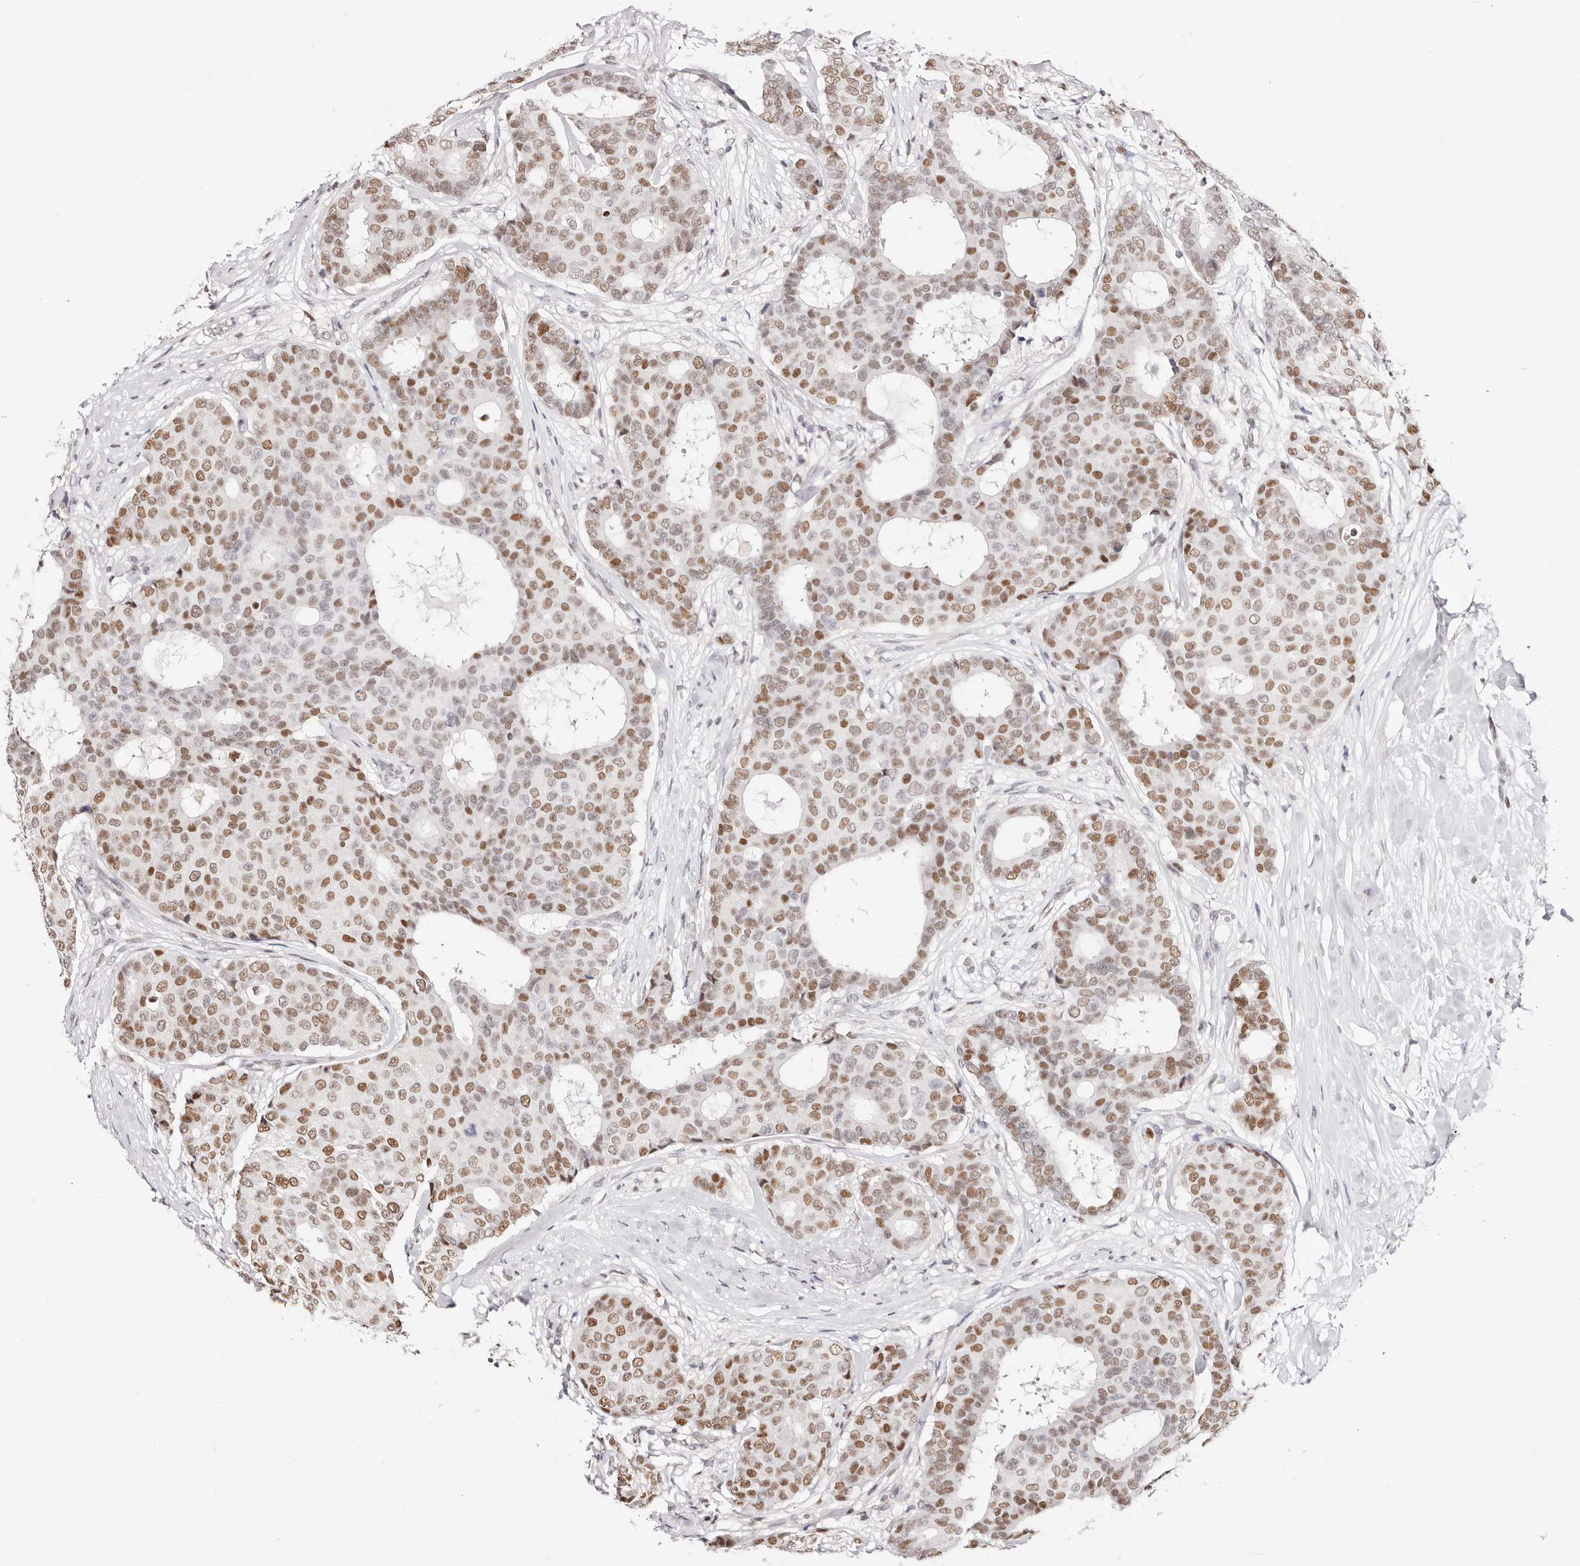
{"staining": {"intensity": "moderate", "quantity": ">75%", "location": "nuclear"}, "tissue": "breast cancer", "cell_type": "Tumor cells", "image_type": "cancer", "snomed": [{"axis": "morphology", "description": "Duct carcinoma"}, {"axis": "topography", "description": "Breast"}], "caption": "Brown immunohistochemical staining in breast cancer displays moderate nuclear positivity in approximately >75% of tumor cells. (DAB IHC, brown staining for protein, blue staining for nuclei).", "gene": "TKT", "patient": {"sex": "female", "age": 75}}